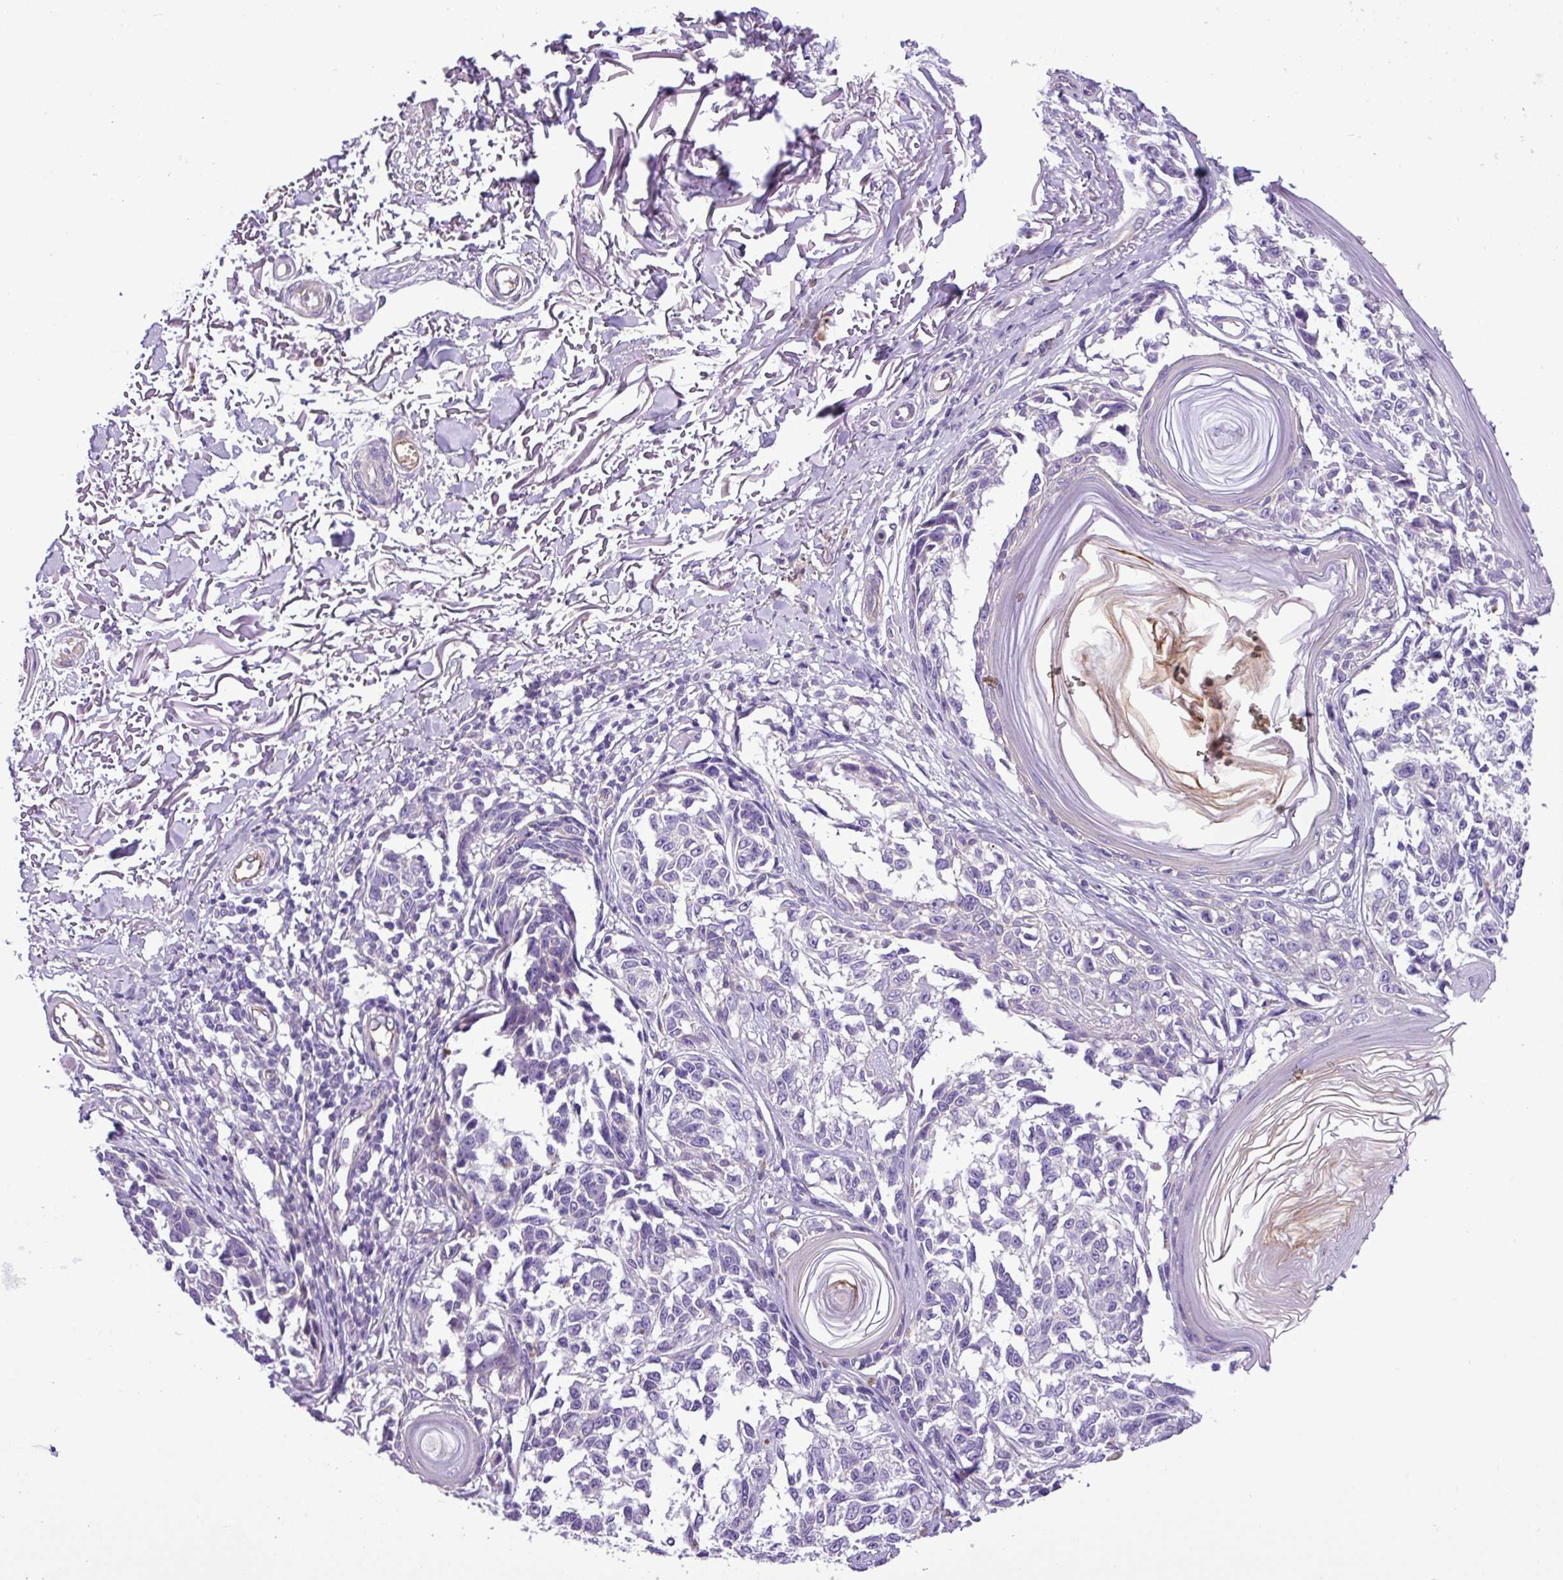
{"staining": {"intensity": "negative", "quantity": "none", "location": "none"}, "tissue": "melanoma", "cell_type": "Tumor cells", "image_type": "cancer", "snomed": [{"axis": "morphology", "description": "Malignant melanoma, NOS"}, {"axis": "topography", "description": "Skin"}], "caption": "High power microscopy histopathology image of an IHC histopathology image of malignant melanoma, revealing no significant staining in tumor cells. The staining was performed using DAB to visualize the protein expression in brown, while the nuclei were stained in blue with hematoxylin (Magnification: 20x).", "gene": "C11orf91", "patient": {"sex": "male", "age": 73}}